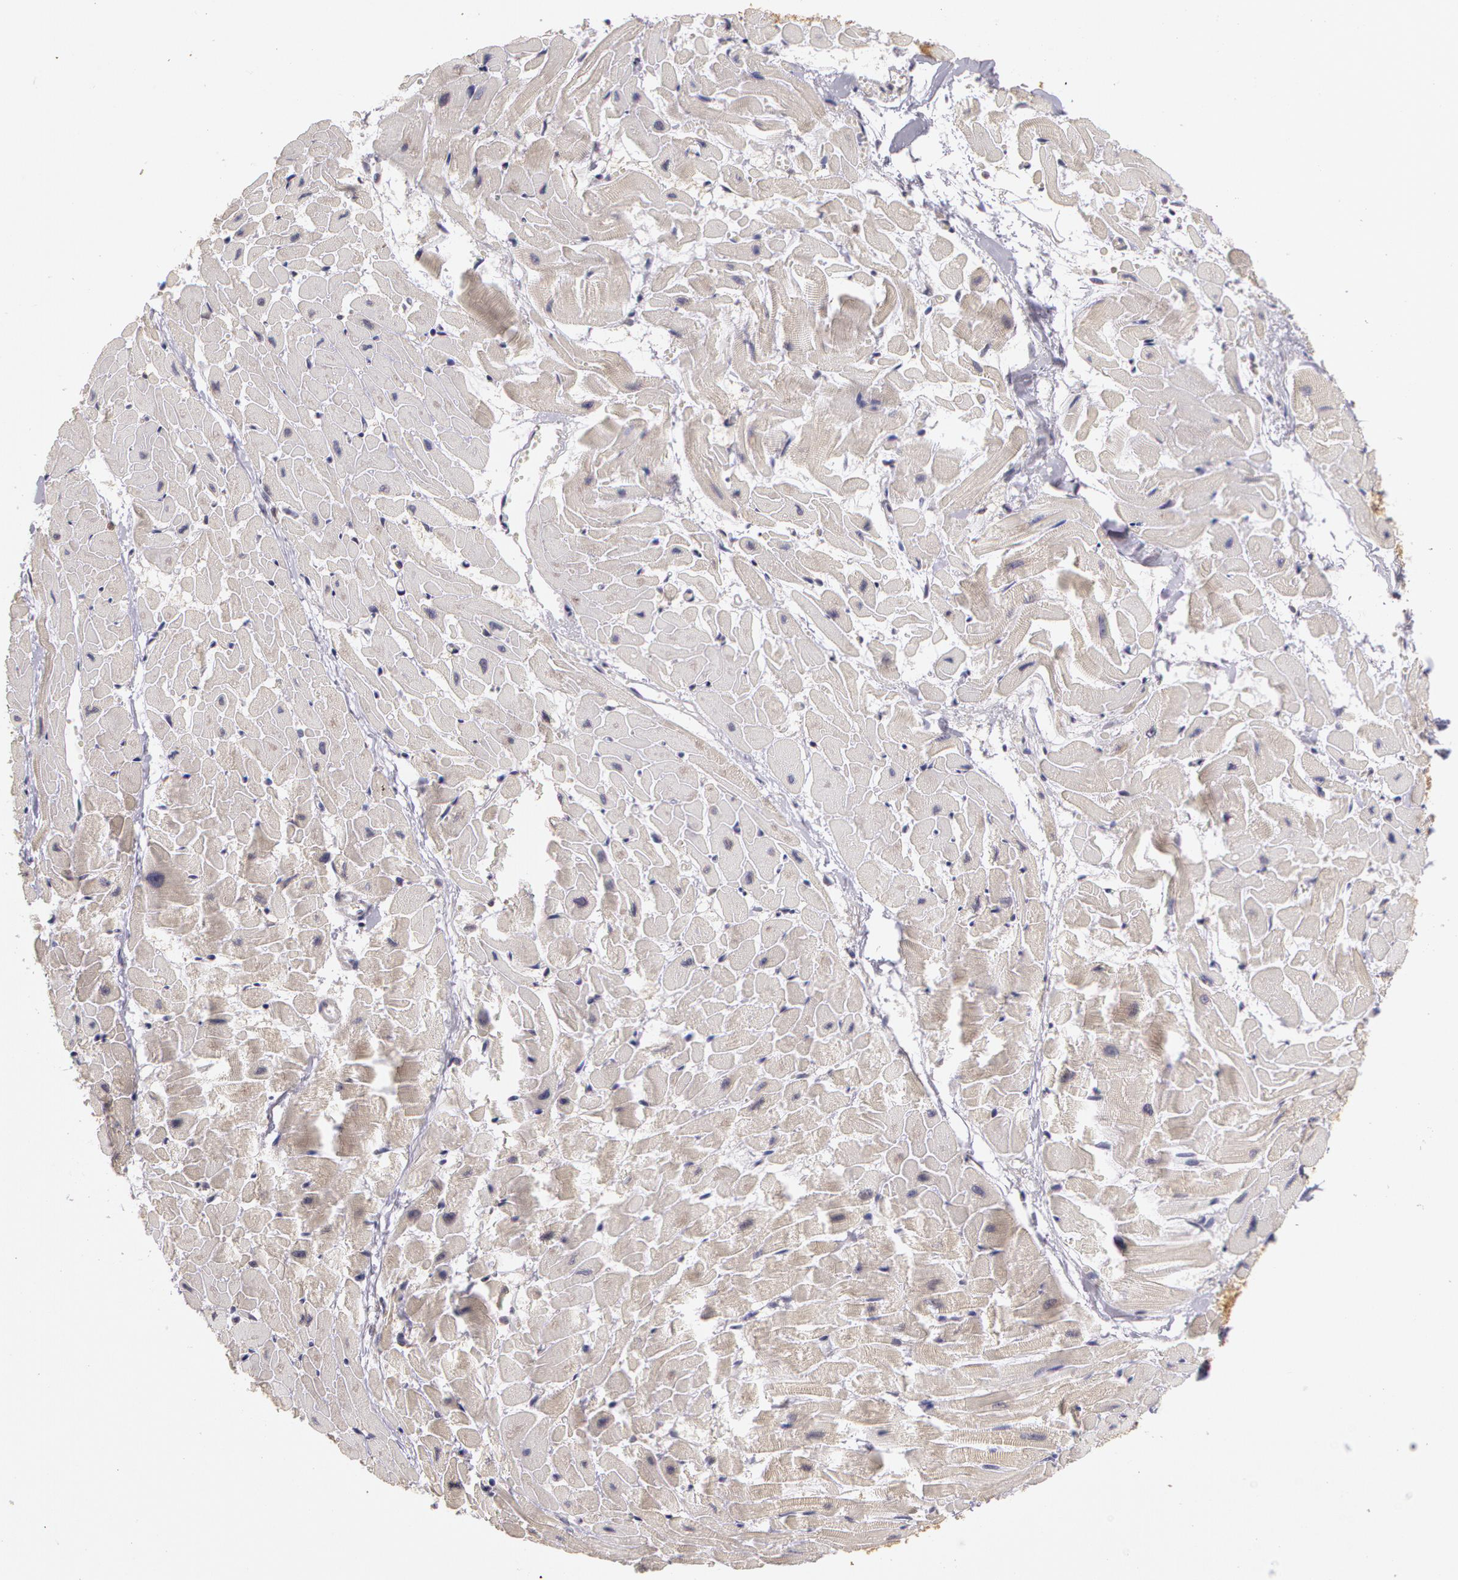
{"staining": {"intensity": "negative", "quantity": "none", "location": "none"}, "tissue": "heart muscle", "cell_type": "Cardiomyocytes", "image_type": "normal", "snomed": [{"axis": "morphology", "description": "Normal tissue, NOS"}, {"axis": "topography", "description": "Heart"}], "caption": "An immunohistochemistry photomicrograph of benign heart muscle is shown. There is no staining in cardiomyocytes of heart muscle. (Brightfield microscopy of DAB (3,3'-diaminobenzidine) IHC at high magnification).", "gene": "AHSA1", "patient": {"sex": "female", "age": 19}}